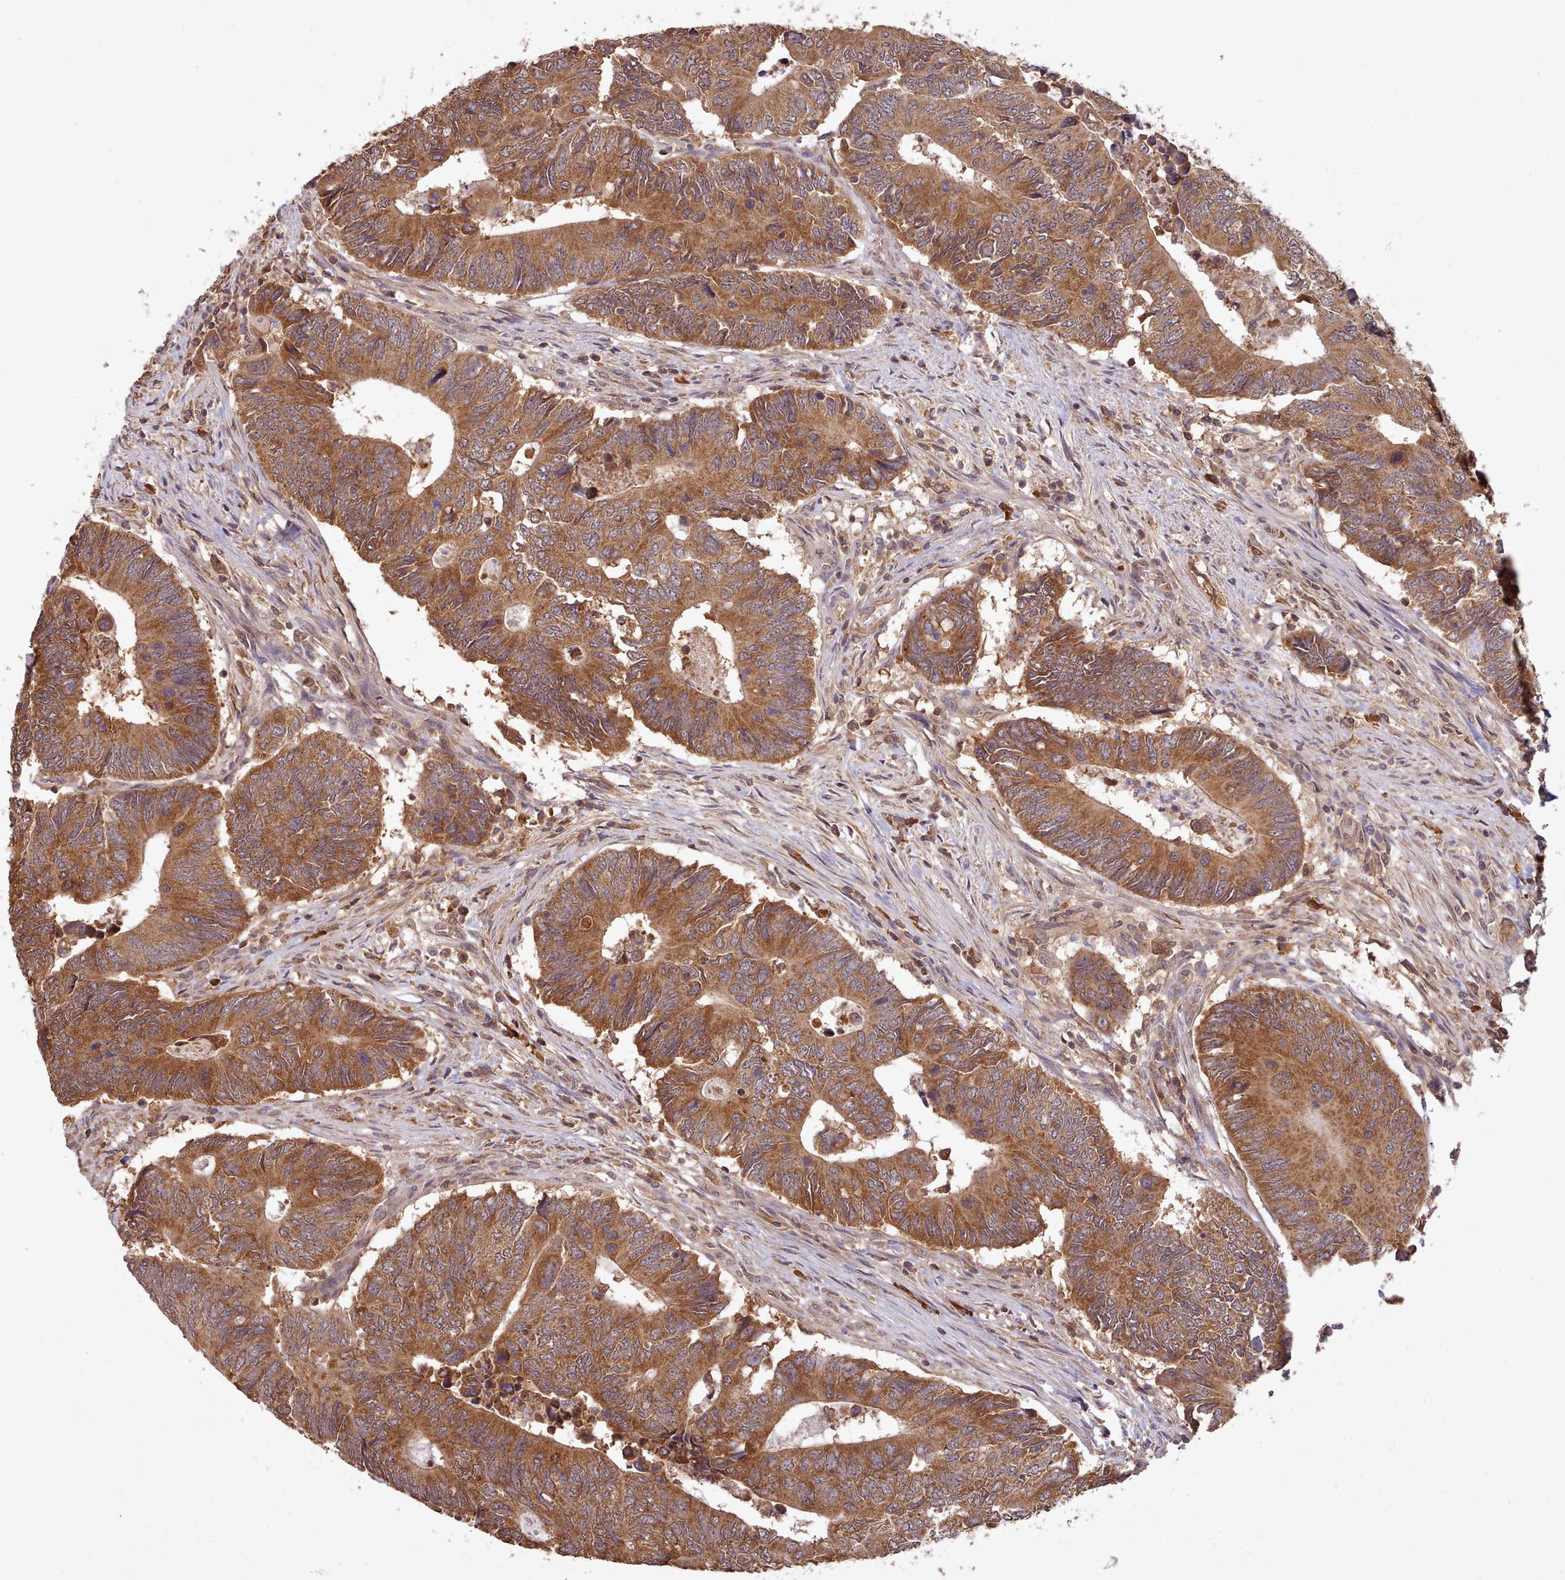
{"staining": {"intensity": "moderate", "quantity": ">75%", "location": "cytoplasmic/membranous"}, "tissue": "colorectal cancer", "cell_type": "Tumor cells", "image_type": "cancer", "snomed": [{"axis": "morphology", "description": "Adenocarcinoma, NOS"}, {"axis": "topography", "description": "Colon"}], "caption": "An immunohistochemistry photomicrograph of tumor tissue is shown. Protein staining in brown labels moderate cytoplasmic/membranous positivity in colorectal cancer within tumor cells.", "gene": "PIP4P1", "patient": {"sex": "male", "age": 87}}